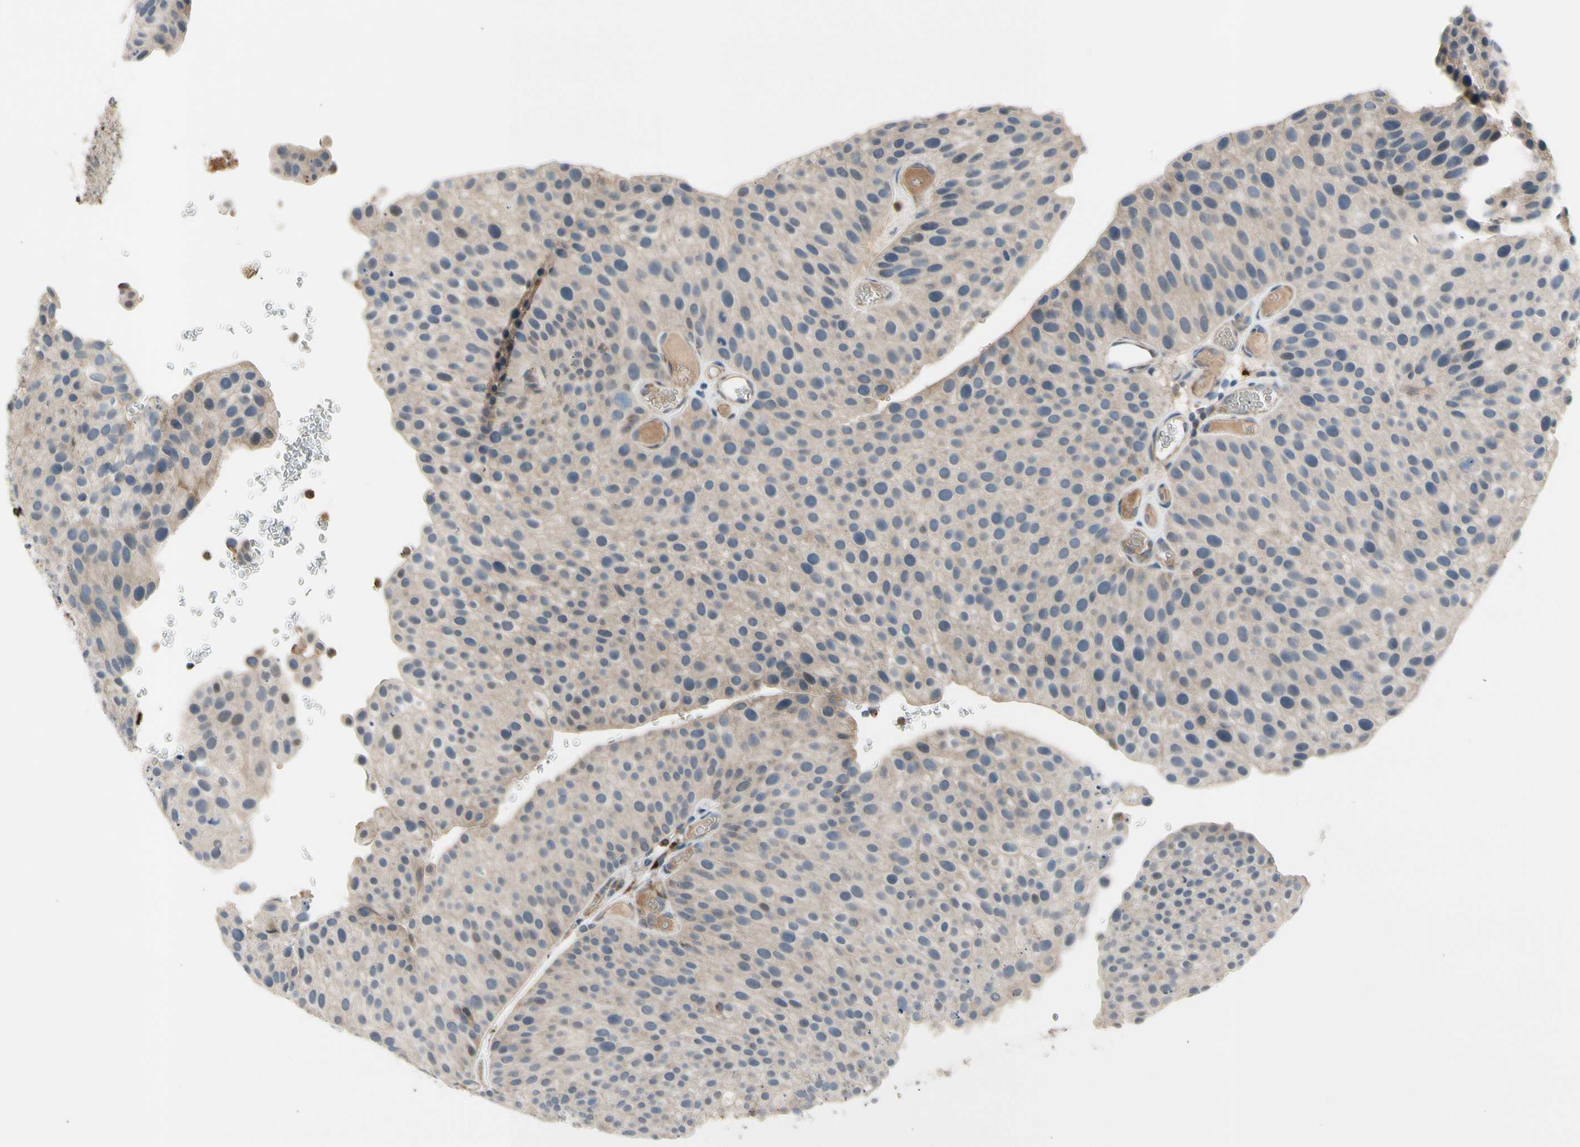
{"staining": {"intensity": "weak", "quantity": "25%-75%", "location": "cytoplasmic/membranous"}, "tissue": "urothelial cancer", "cell_type": "Tumor cells", "image_type": "cancer", "snomed": [{"axis": "morphology", "description": "Urothelial carcinoma, Low grade"}, {"axis": "topography", "description": "Smooth muscle"}, {"axis": "topography", "description": "Urinary bladder"}], "caption": "Immunohistochemistry (IHC) image of neoplastic tissue: human low-grade urothelial carcinoma stained using IHC displays low levels of weak protein expression localized specifically in the cytoplasmic/membranous of tumor cells, appearing as a cytoplasmic/membranous brown color.", "gene": "GALNT5", "patient": {"sex": "male", "age": 60}}